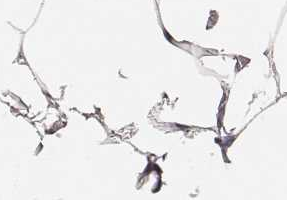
{"staining": {"intensity": "negative", "quantity": "none", "location": "none"}, "tissue": "breast", "cell_type": "Adipocytes", "image_type": "normal", "snomed": [{"axis": "morphology", "description": "Normal tissue, NOS"}, {"axis": "topography", "description": "Breast"}], "caption": "The photomicrograph demonstrates no staining of adipocytes in benign breast. The staining is performed using DAB (3,3'-diaminobenzidine) brown chromogen with nuclei counter-stained in using hematoxylin.", "gene": "HNF4G", "patient": {"sex": "female", "age": 32}}